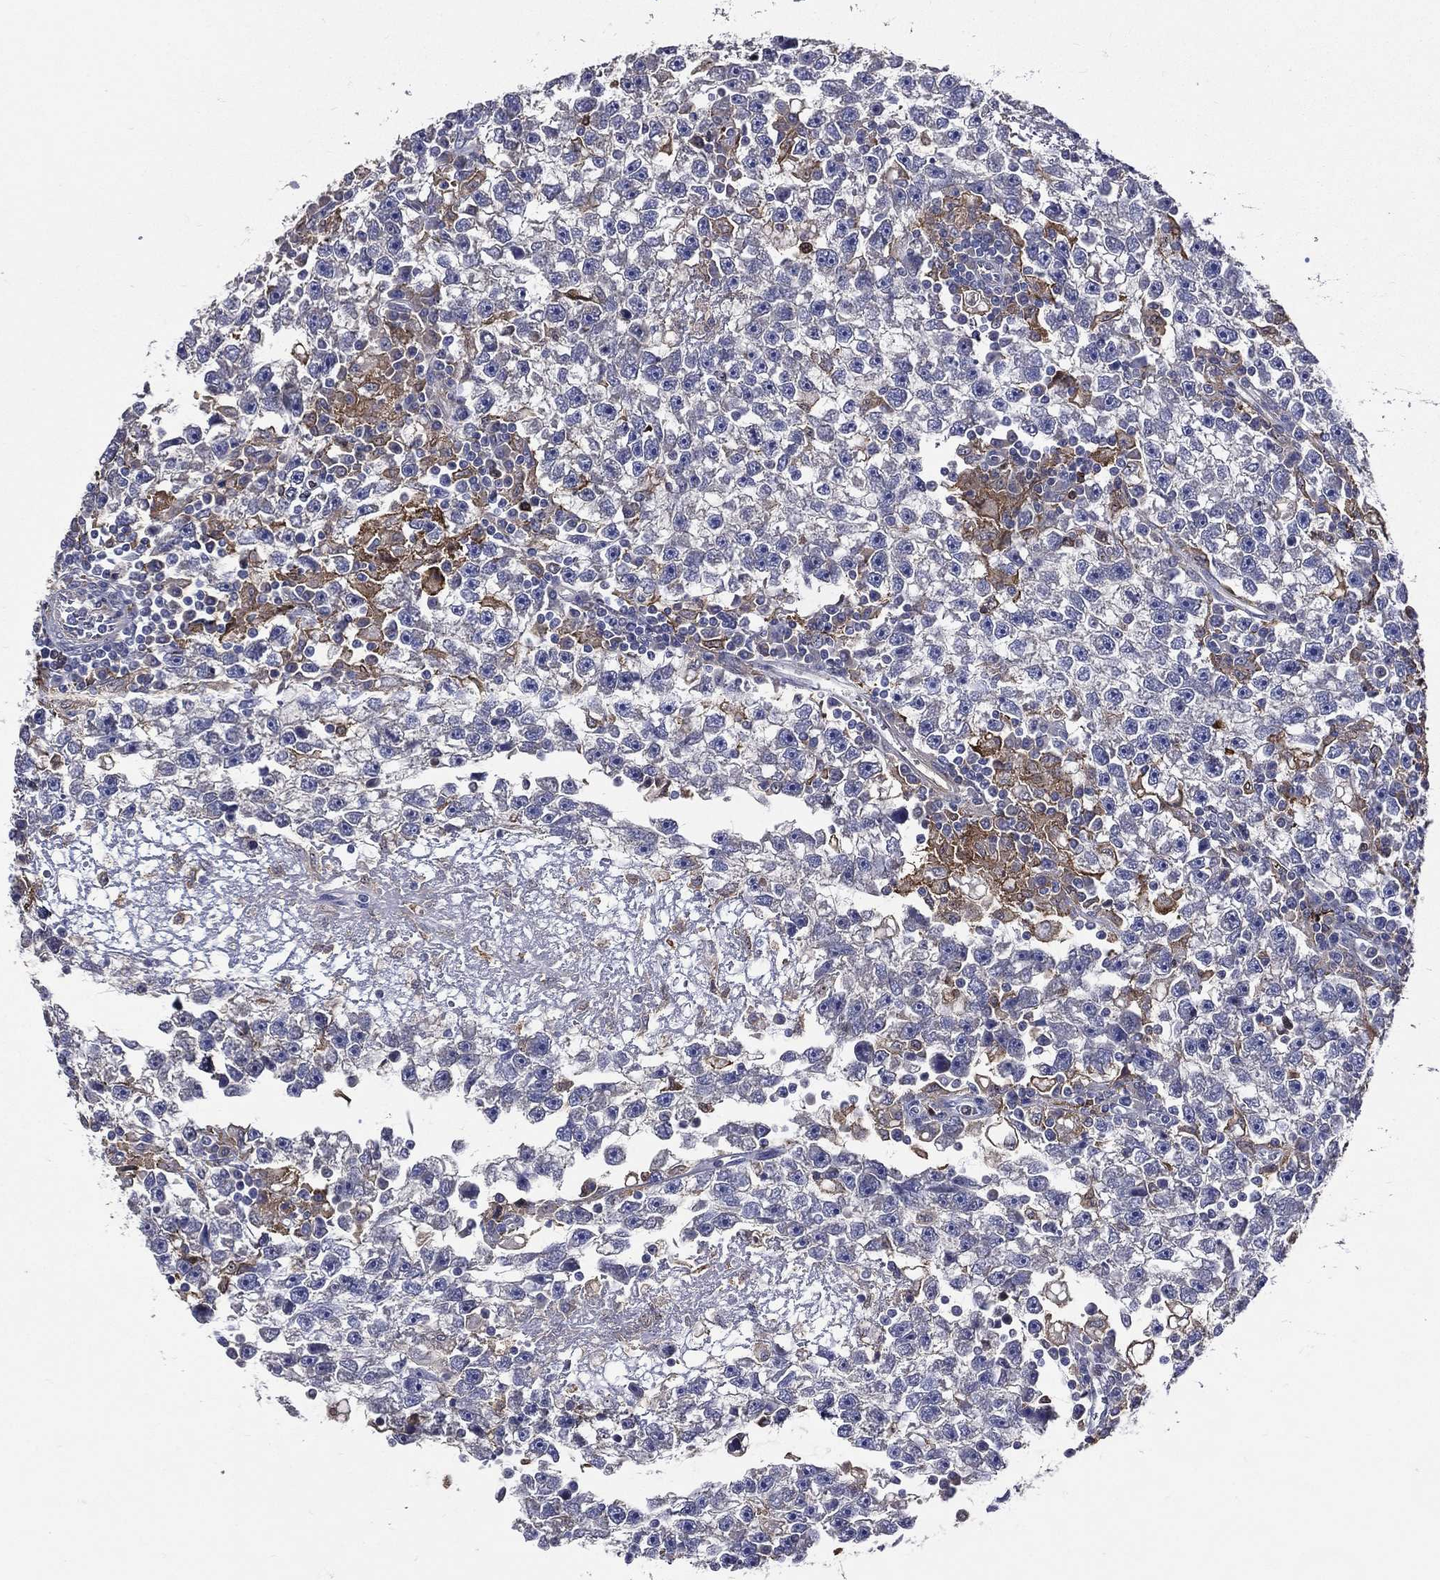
{"staining": {"intensity": "negative", "quantity": "none", "location": "none"}, "tissue": "testis cancer", "cell_type": "Tumor cells", "image_type": "cancer", "snomed": [{"axis": "morphology", "description": "Seminoma, NOS"}, {"axis": "topography", "description": "Testis"}], "caption": "Tumor cells show no significant protein staining in testis cancer (seminoma).", "gene": "GPR171", "patient": {"sex": "male", "age": 47}}